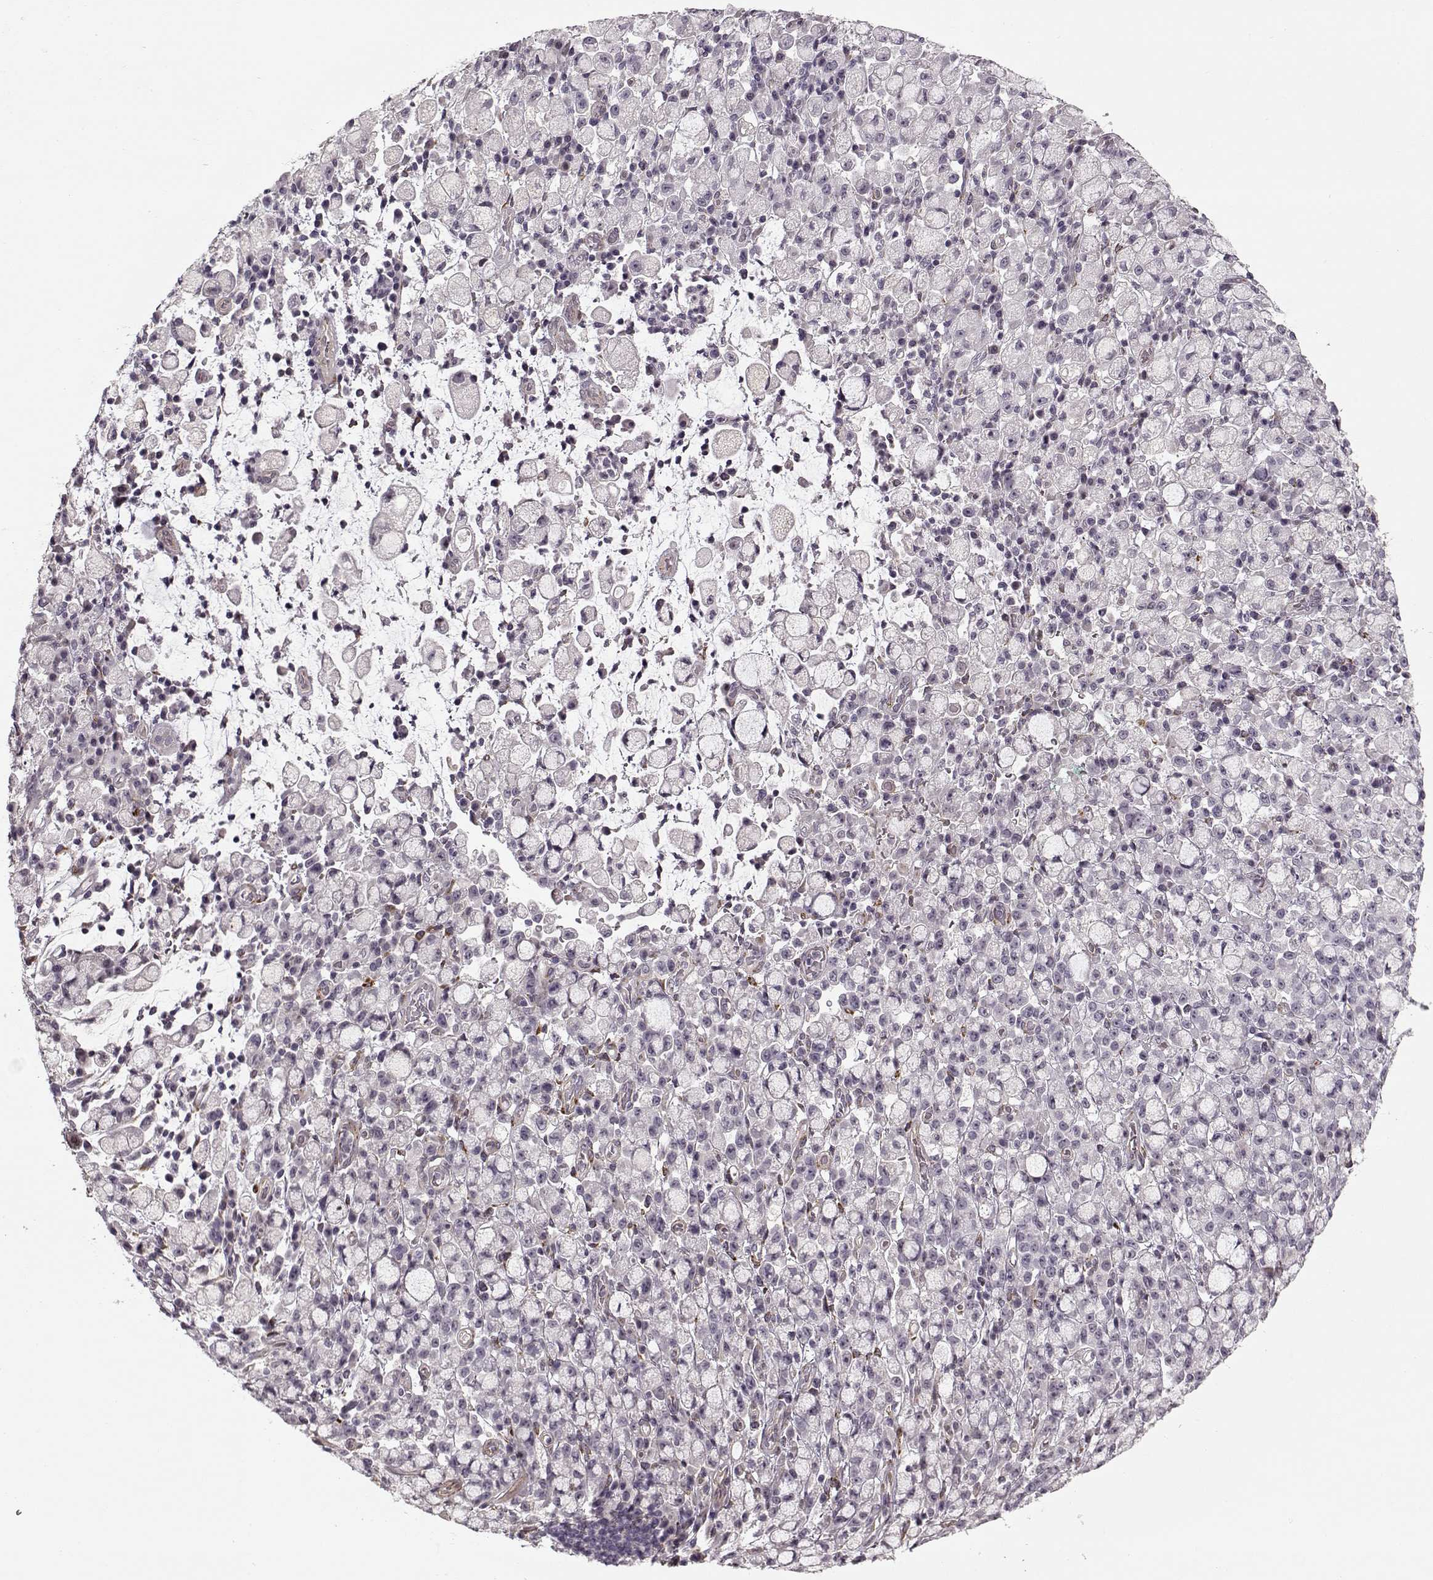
{"staining": {"intensity": "negative", "quantity": "none", "location": "none"}, "tissue": "stomach cancer", "cell_type": "Tumor cells", "image_type": "cancer", "snomed": [{"axis": "morphology", "description": "Adenocarcinoma, NOS"}, {"axis": "topography", "description": "Stomach"}], "caption": "There is no significant positivity in tumor cells of stomach adenocarcinoma.", "gene": "LAMB2", "patient": {"sex": "male", "age": 58}}